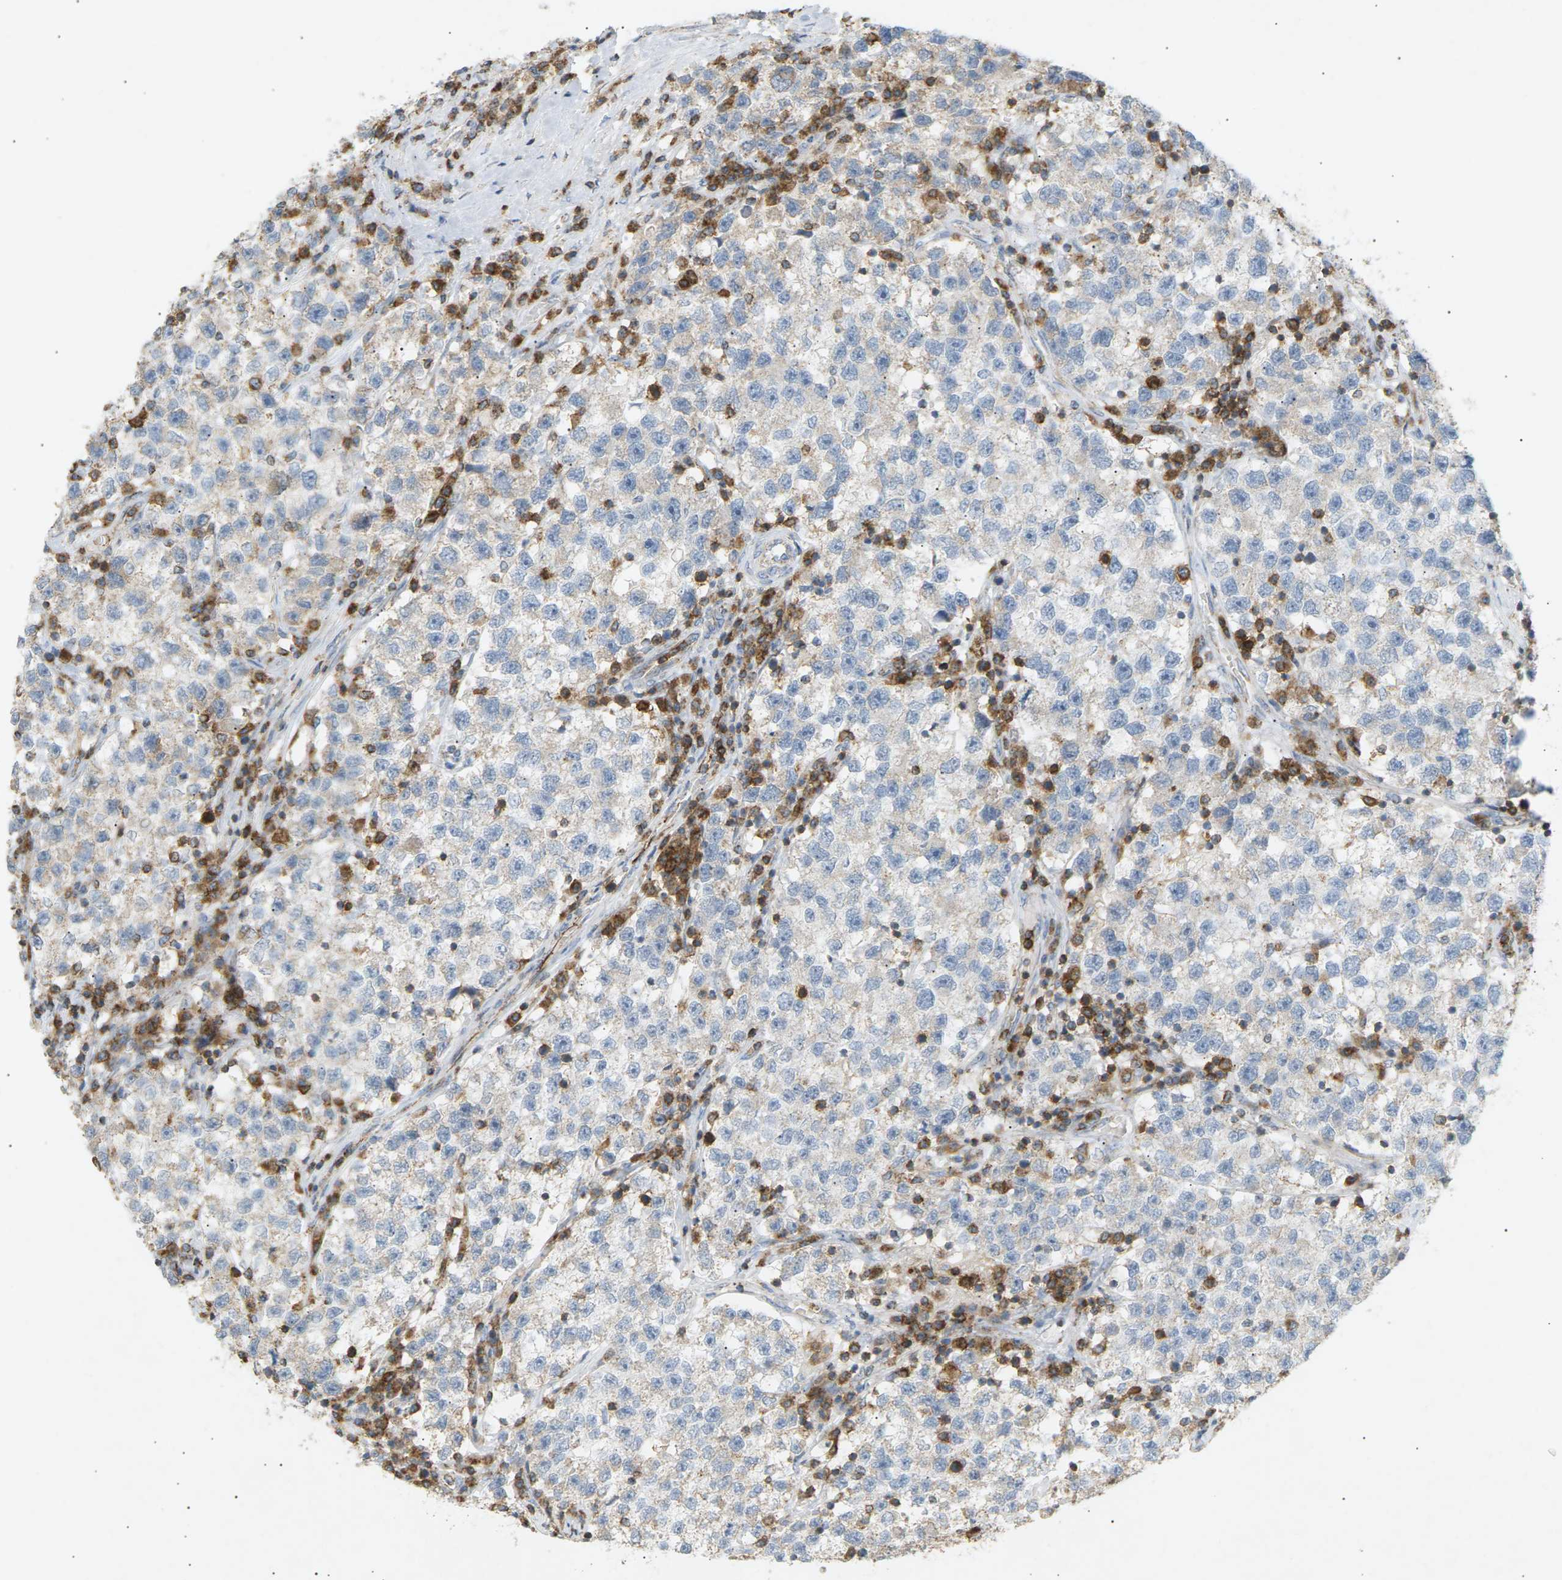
{"staining": {"intensity": "negative", "quantity": "none", "location": "none"}, "tissue": "testis cancer", "cell_type": "Tumor cells", "image_type": "cancer", "snomed": [{"axis": "morphology", "description": "Seminoma, NOS"}, {"axis": "topography", "description": "Testis"}], "caption": "Immunohistochemistry image of neoplastic tissue: human testis cancer (seminoma) stained with DAB (3,3'-diaminobenzidine) displays no significant protein expression in tumor cells.", "gene": "LIME1", "patient": {"sex": "male", "age": 22}}